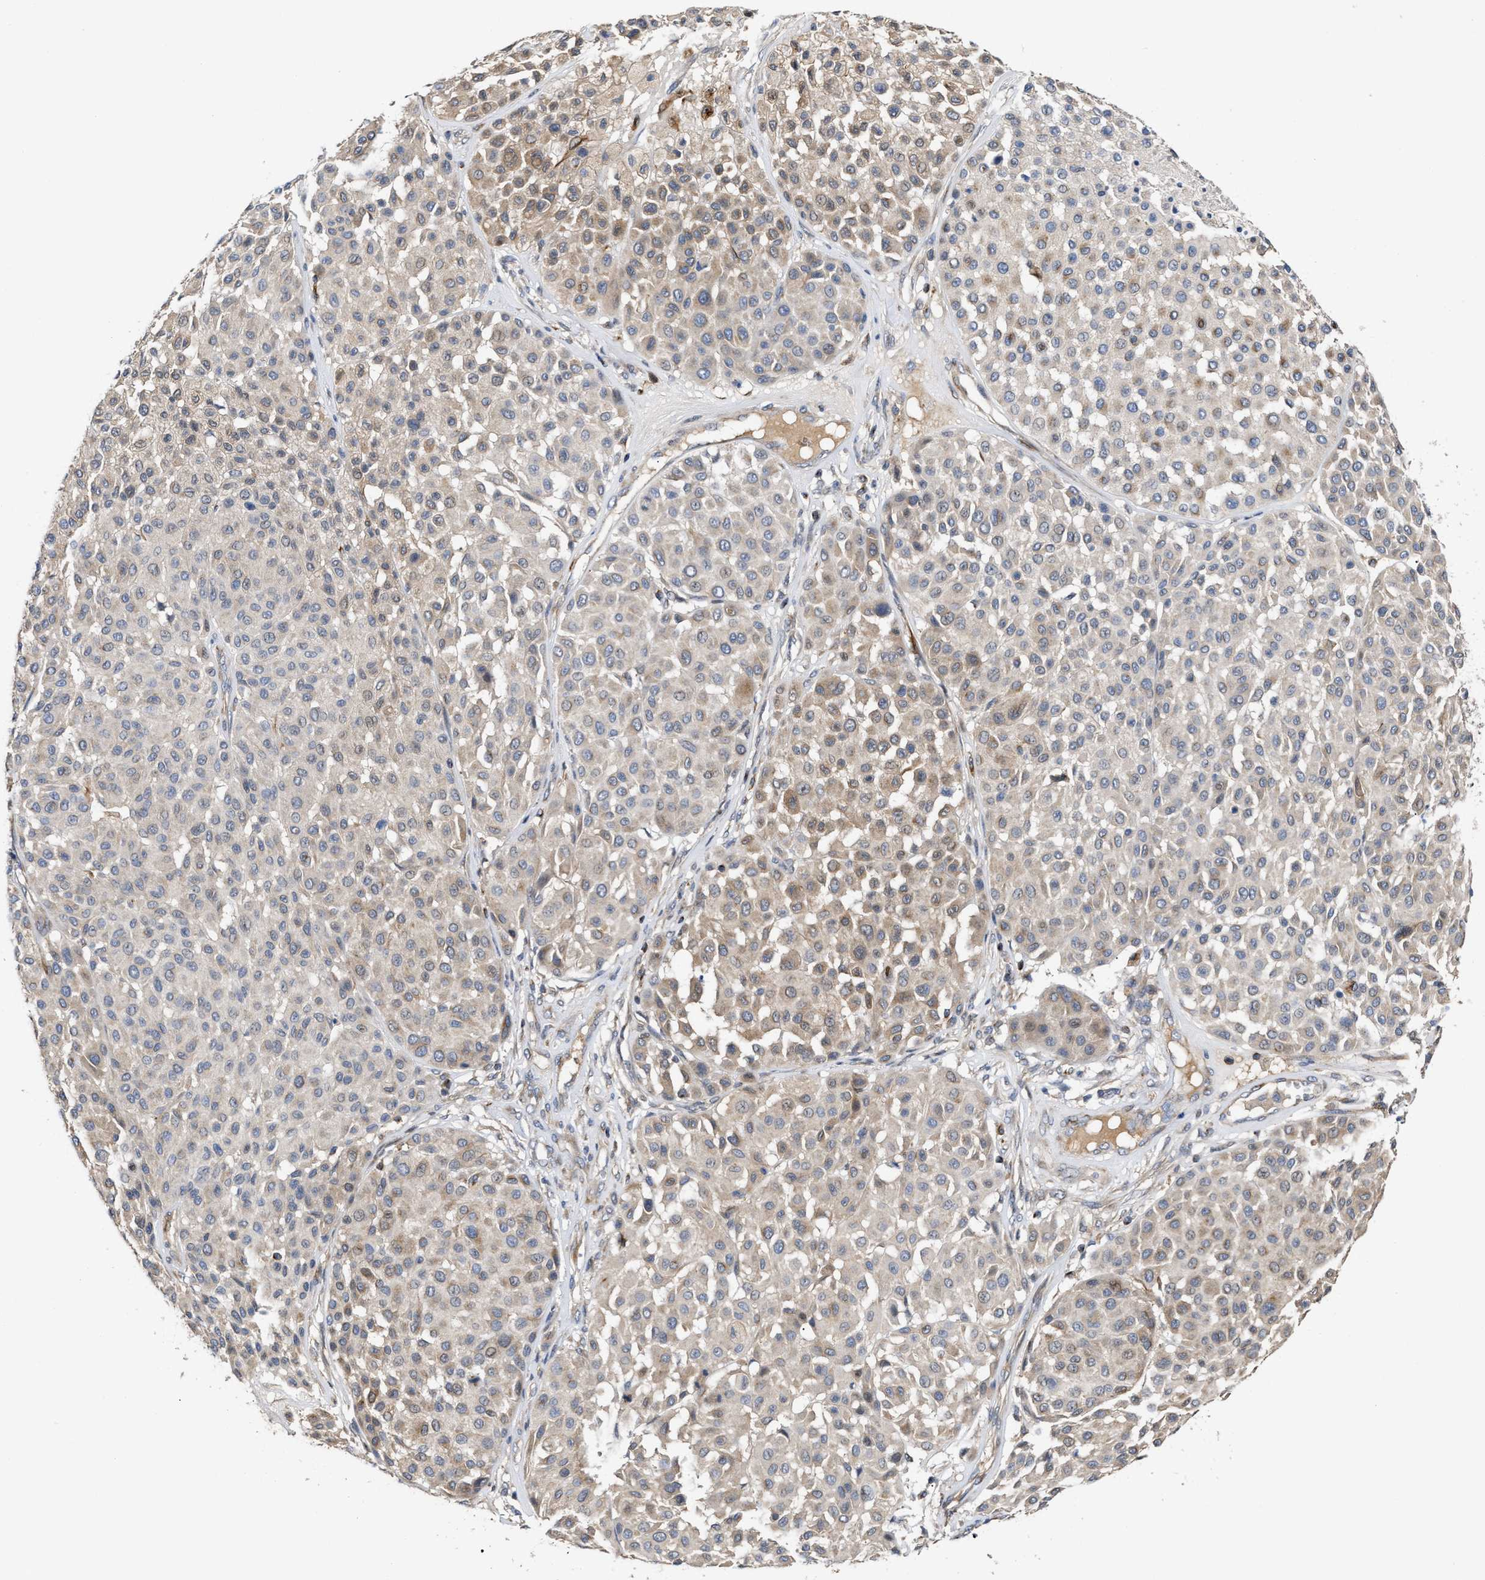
{"staining": {"intensity": "weak", "quantity": "<25%", "location": "cytoplasmic/membranous"}, "tissue": "melanoma", "cell_type": "Tumor cells", "image_type": "cancer", "snomed": [{"axis": "morphology", "description": "Malignant melanoma, Metastatic site"}, {"axis": "topography", "description": "Soft tissue"}], "caption": "IHC micrograph of melanoma stained for a protein (brown), which demonstrates no staining in tumor cells.", "gene": "BBLN", "patient": {"sex": "male", "age": 41}}